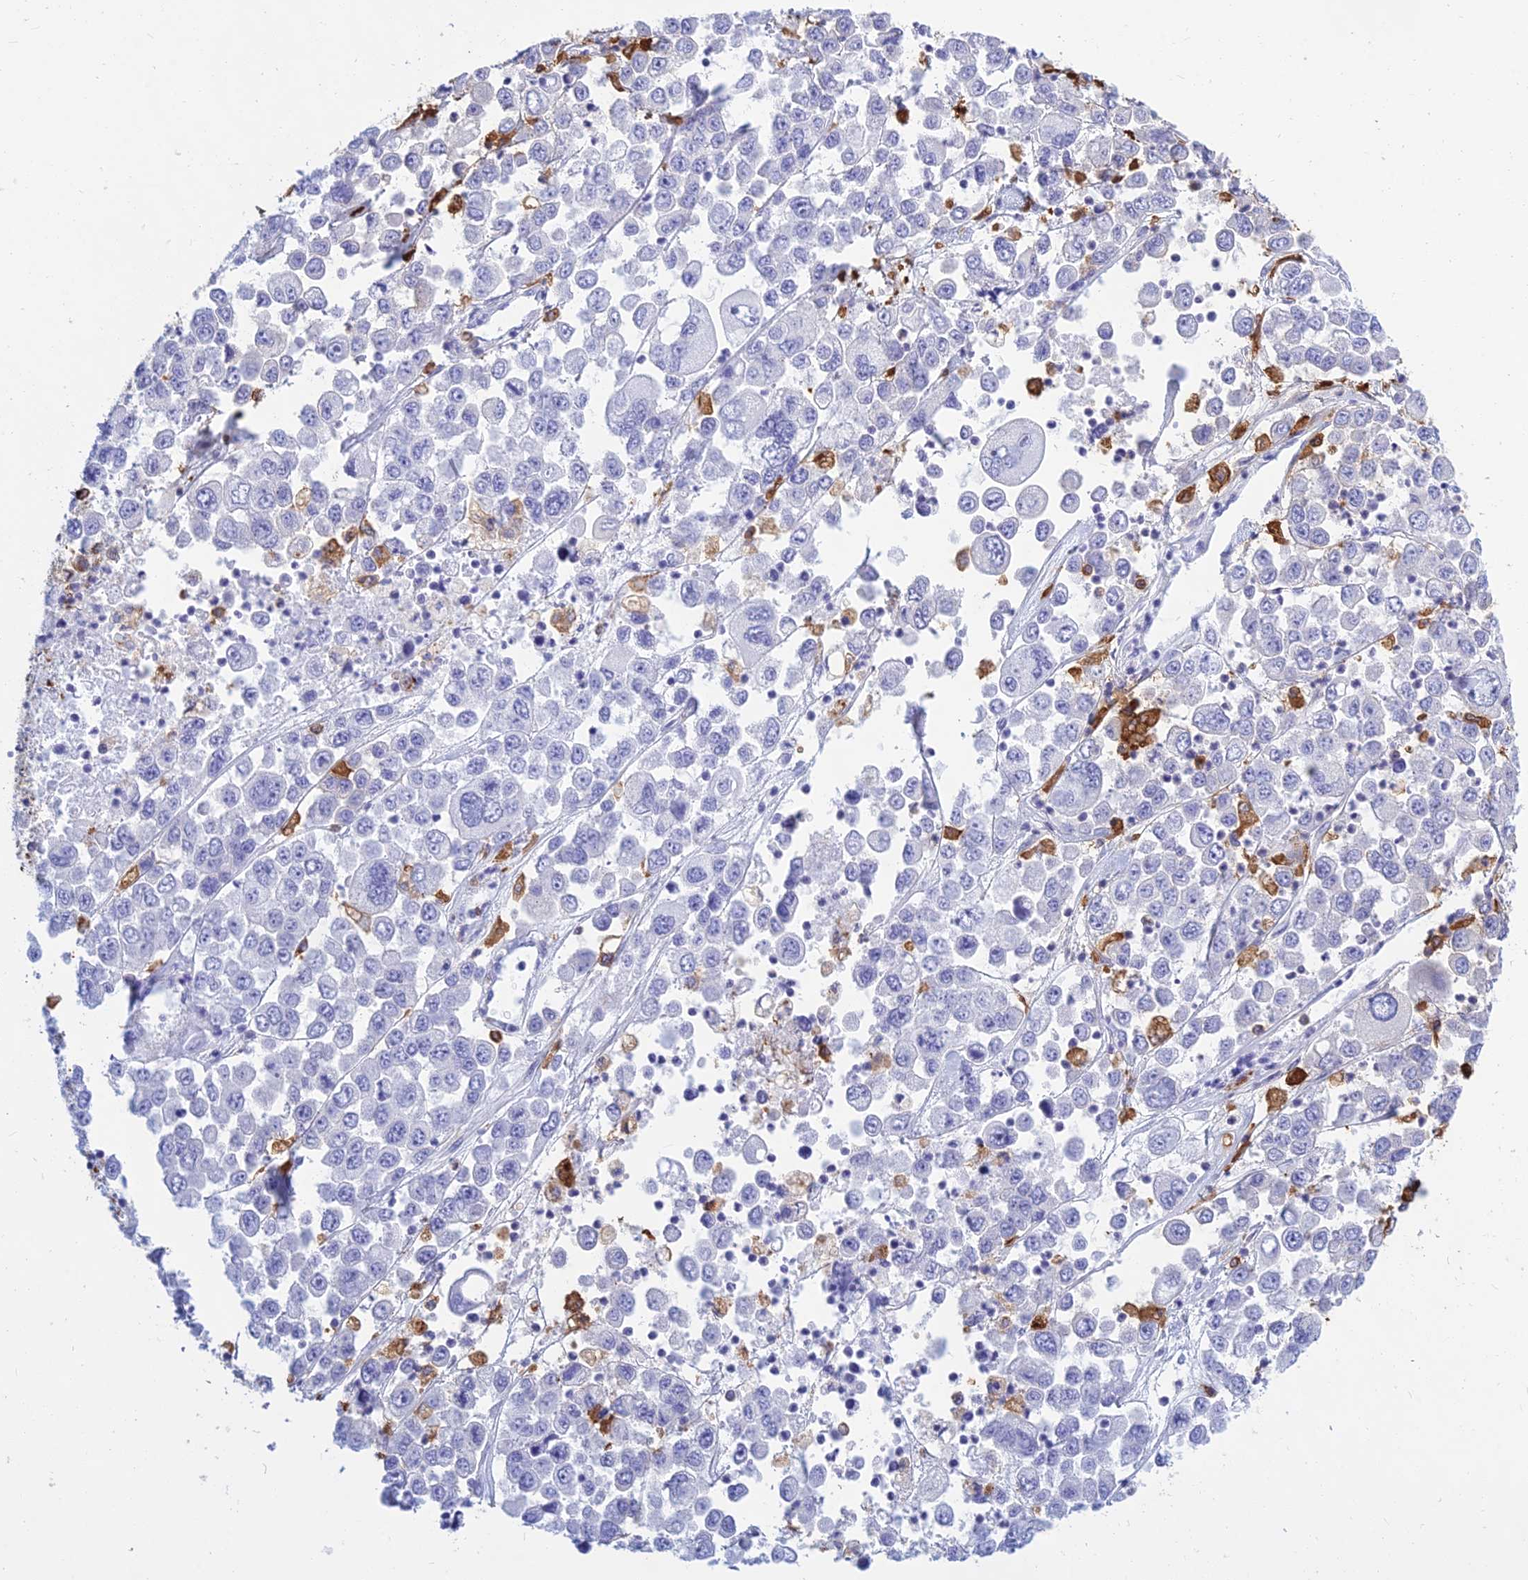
{"staining": {"intensity": "negative", "quantity": "none", "location": "none"}, "tissue": "melanoma", "cell_type": "Tumor cells", "image_type": "cancer", "snomed": [{"axis": "morphology", "description": "Malignant melanoma, Metastatic site"}, {"axis": "topography", "description": "Lymph node"}], "caption": "High power microscopy histopathology image of an immunohistochemistry photomicrograph of malignant melanoma (metastatic site), revealing no significant positivity in tumor cells.", "gene": "HLA-DRB1", "patient": {"sex": "female", "age": 54}}